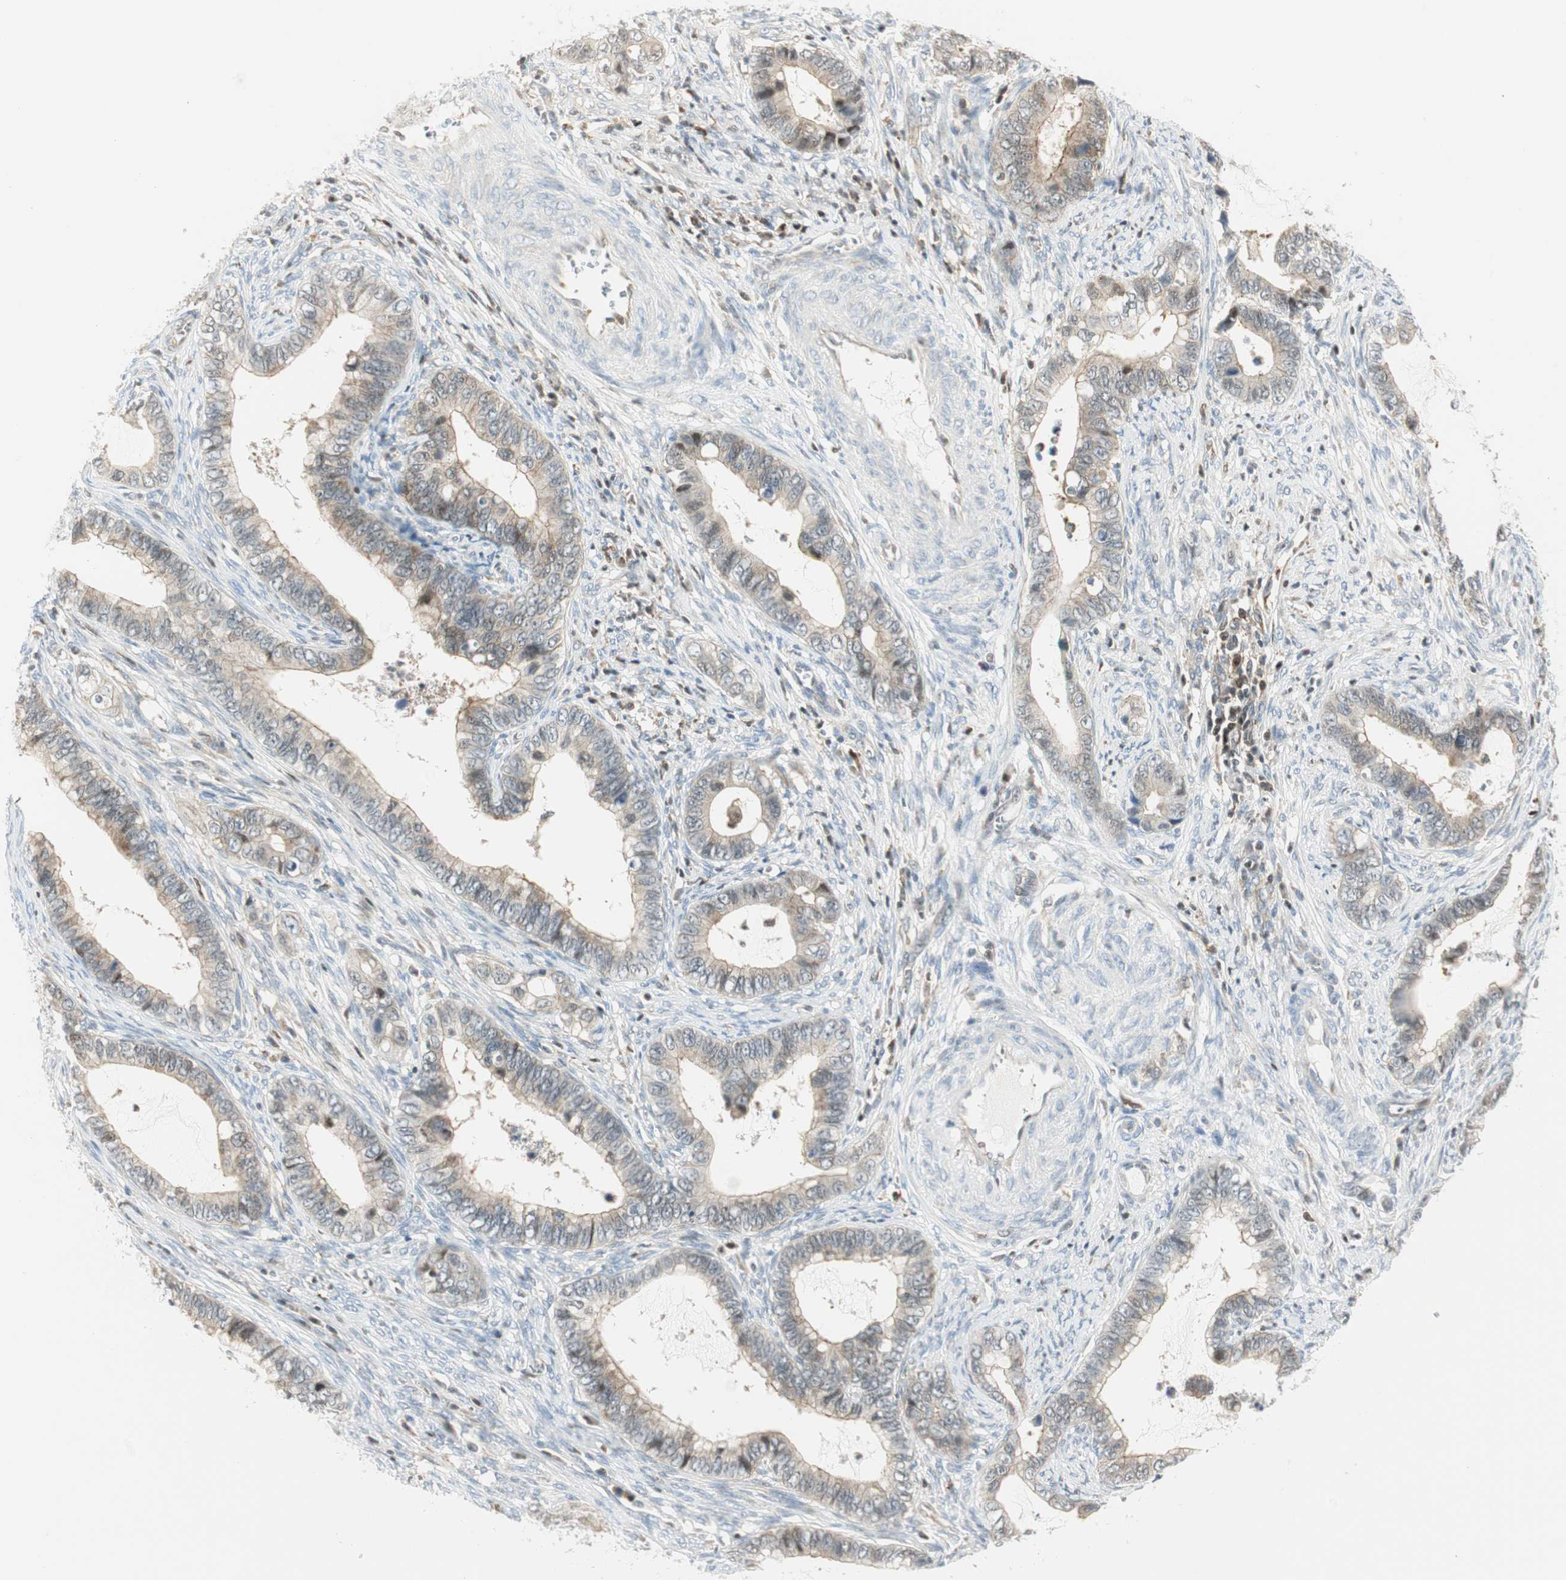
{"staining": {"intensity": "weak", "quantity": "25%-75%", "location": "cytoplasmic/membranous,nuclear"}, "tissue": "cervical cancer", "cell_type": "Tumor cells", "image_type": "cancer", "snomed": [{"axis": "morphology", "description": "Adenocarcinoma, NOS"}, {"axis": "topography", "description": "Cervix"}], "caption": "Cervical cancer (adenocarcinoma) stained with a brown dye shows weak cytoplasmic/membranous and nuclear positive staining in about 25%-75% of tumor cells.", "gene": "PPP1CA", "patient": {"sex": "female", "age": 44}}